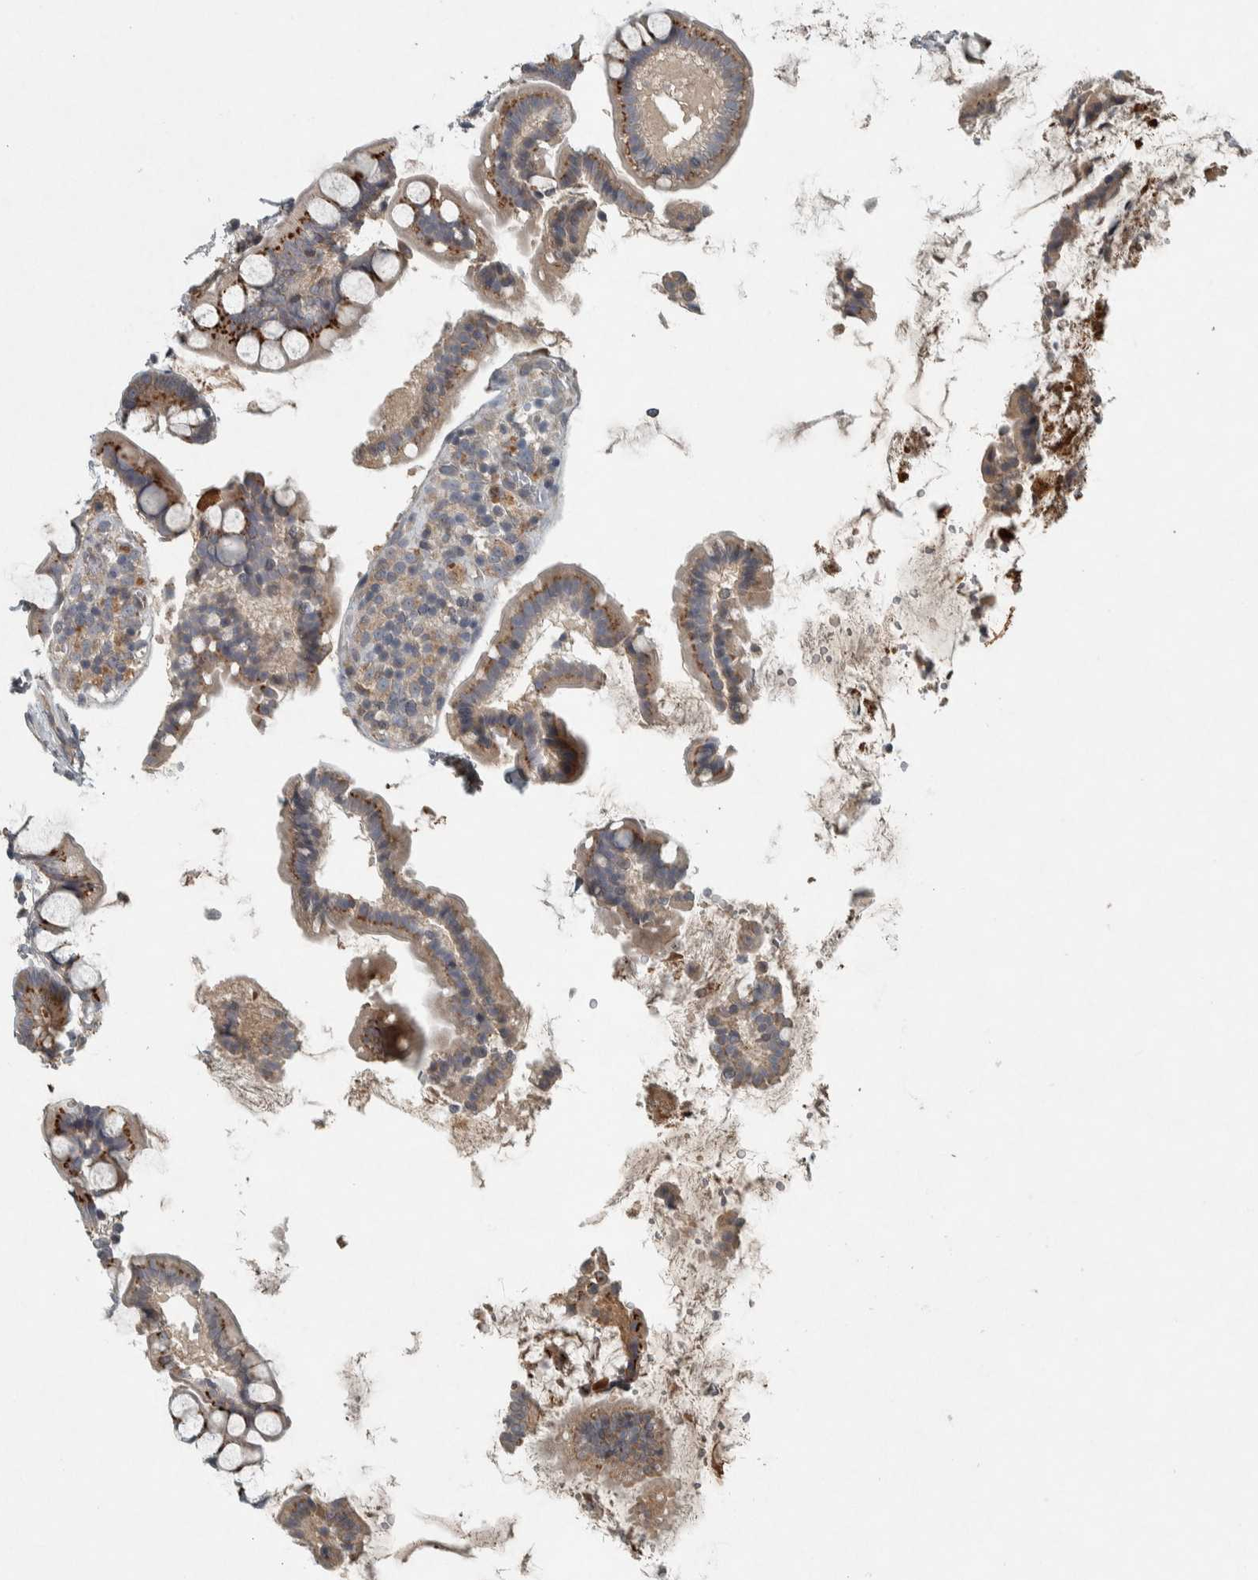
{"staining": {"intensity": "strong", "quantity": ">75%", "location": "cytoplasmic/membranous"}, "tissue": "small intestine", "cell_type": "Glandular cells", "image_type": "normal", "snomed": [{"axis": "morphology", "description": "Normal tissue, NOS"}, {"axis": "topography", "description": "Small intestine"}], "caption": "Small intestine stained with a brown dye exhibits strong cytoplasmic/membranous positive expression in about >75% of glandular cells.", "gene": "CLCN2", "patient": {"sex": "female", "age": 84}}